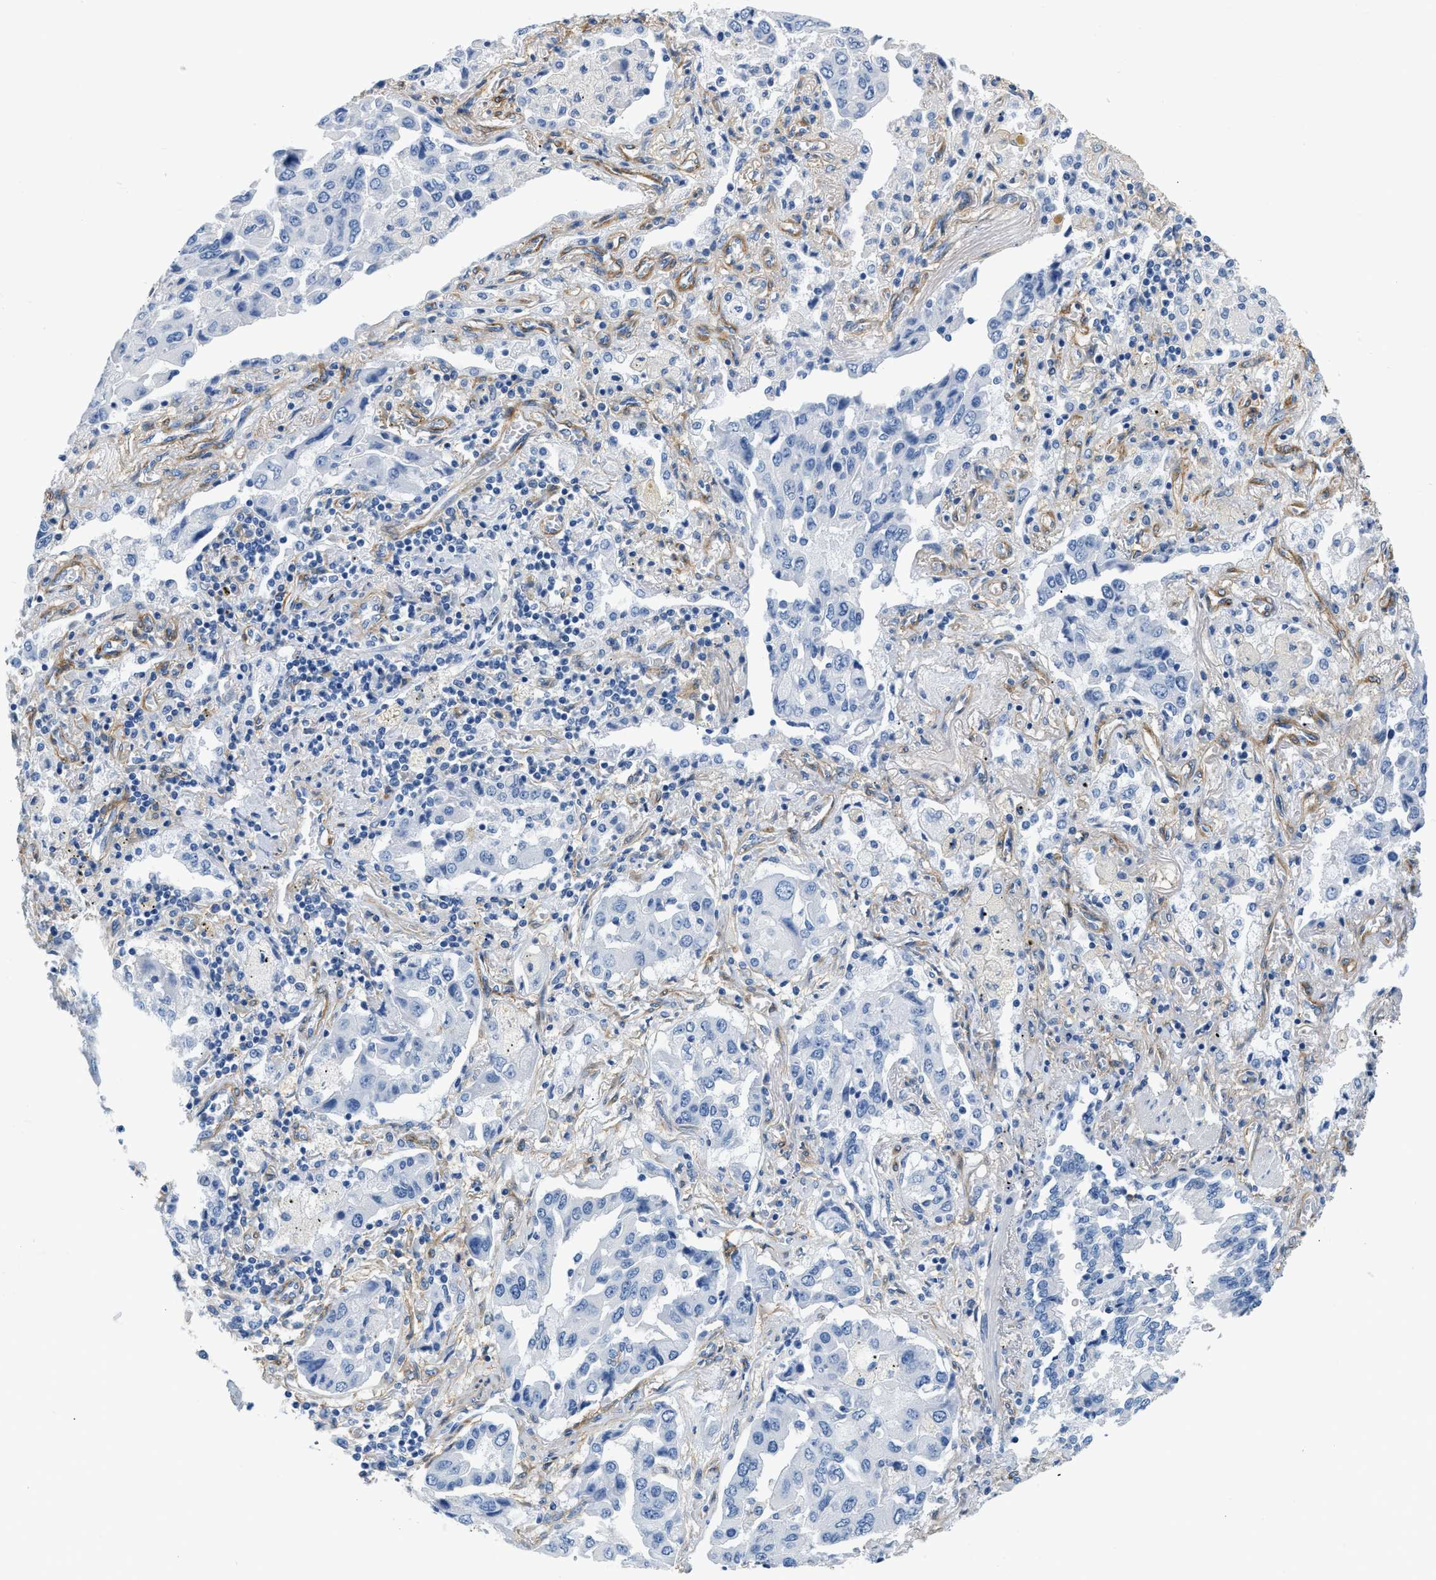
{"staining": {"intensity": "negative", "quantity": "none", "location": "none"}, "tissue": "lung cancer", "cell_type": "Tumor cells", "image_type": "cancer", "snomed": [{"axis": "morphology", "description": "Adenocarcinoma, NOS"}, {"axis": "topography", "description": "Lung"}], "caption": "This is an IHC micrograph of human lung cancer (adenocarcinoma). There is no staining in tumor cells.", "gene": "PDGFRB", "patient": {"sex": "female", "age": 65}}